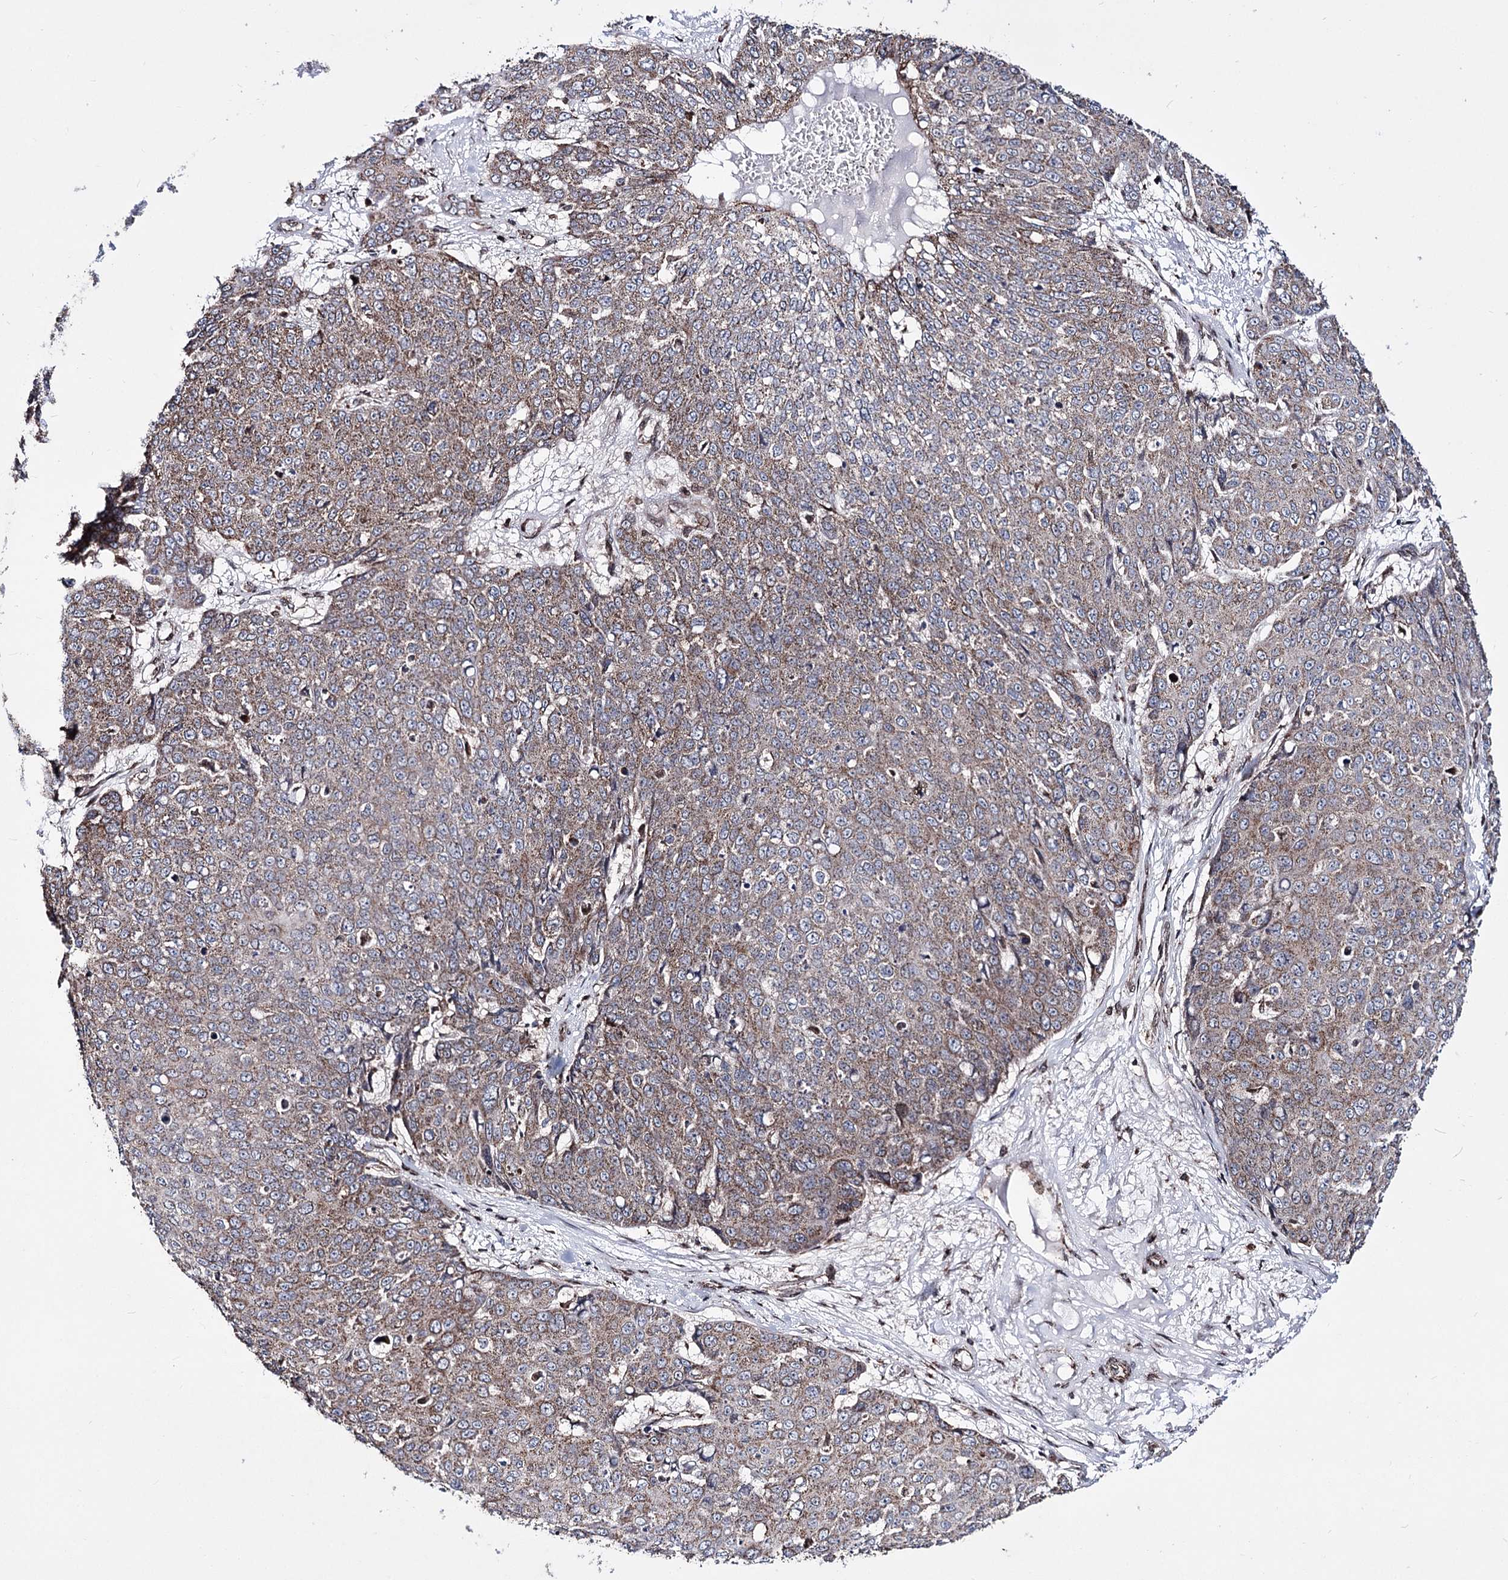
{"staining": {"intensity": "weak", "quantity": "25%-75%", "location": "cytoplasmic/membranous"}, "tissue": "skin cancer", "cell_type": "Tumor cells", "image_type": "cancer", "snomed": [{"axis": "morphology", "description": "Squamous cell carcinoma, NOS"}, {"axis": "topography", "description": "Skin"}], "caption": "Weak cytoplasmic/membranous expression is seen in about 25%-75% of tumor cells in skin squamous cell carcinoma.", "gene": "CREB3L4", "patient": {"sex": "male", "age": 71}}